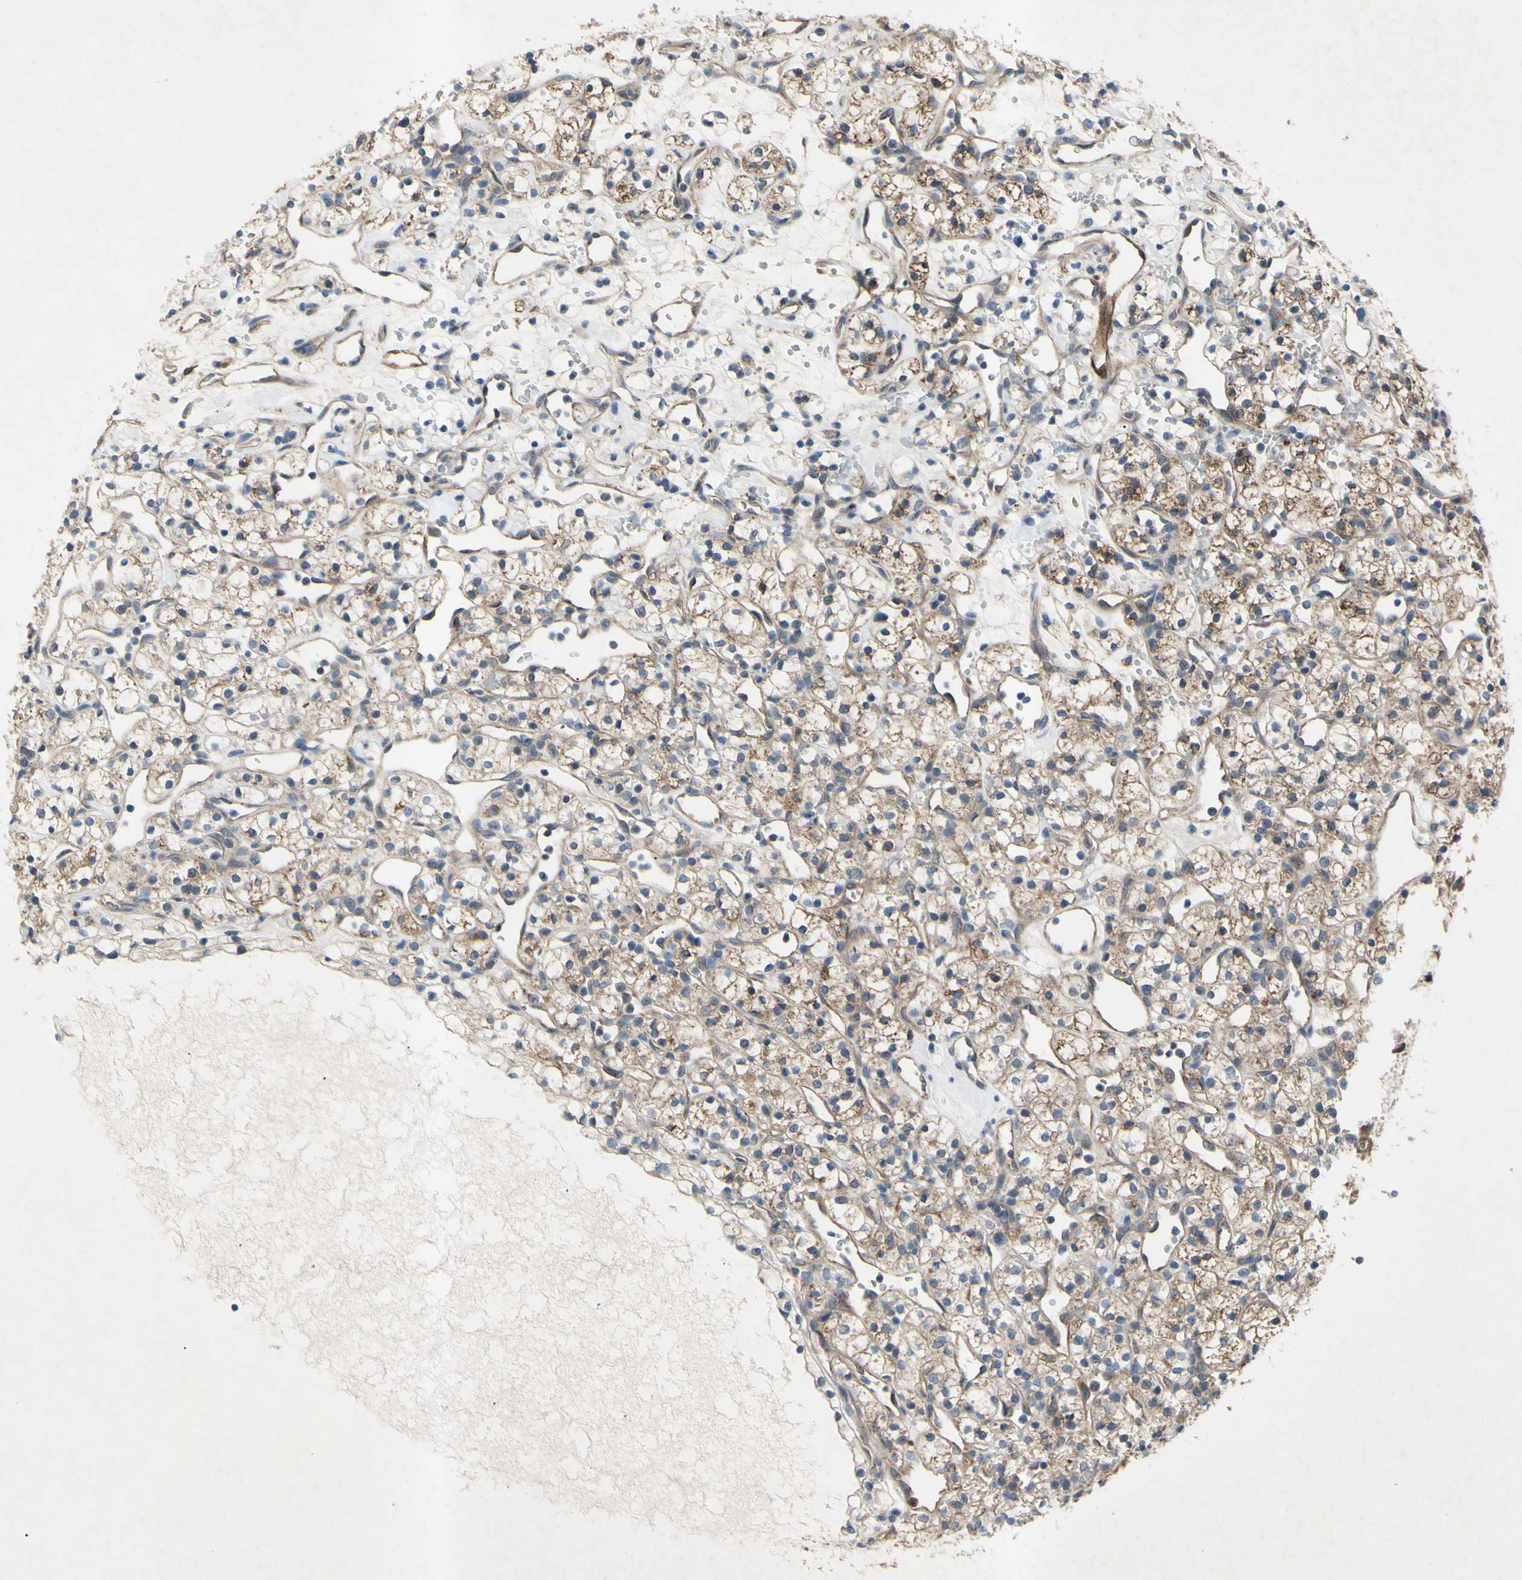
{"staining": {"intensity": "moderate", "quantity": ">75%", "location": "cytoplasmic/membranous"}, "tissue": "renal cancer", "cell_type": "Tumor cells", "image_type": "cancer", "snomed": [{"axis": "morphology", "description": "Adenocarcinoma, NOS"}, {"axis": "topography", "description": "Kidney"}], "caption": "Moderate cytoplasmic/membranous positivity for a protein is seen in about >75% of tumor cells of renal adenocarcinoma using immunohistochemistry (IHC).", "gene": "HILPDA", "patient": {"sex": "female", "age": 60}}